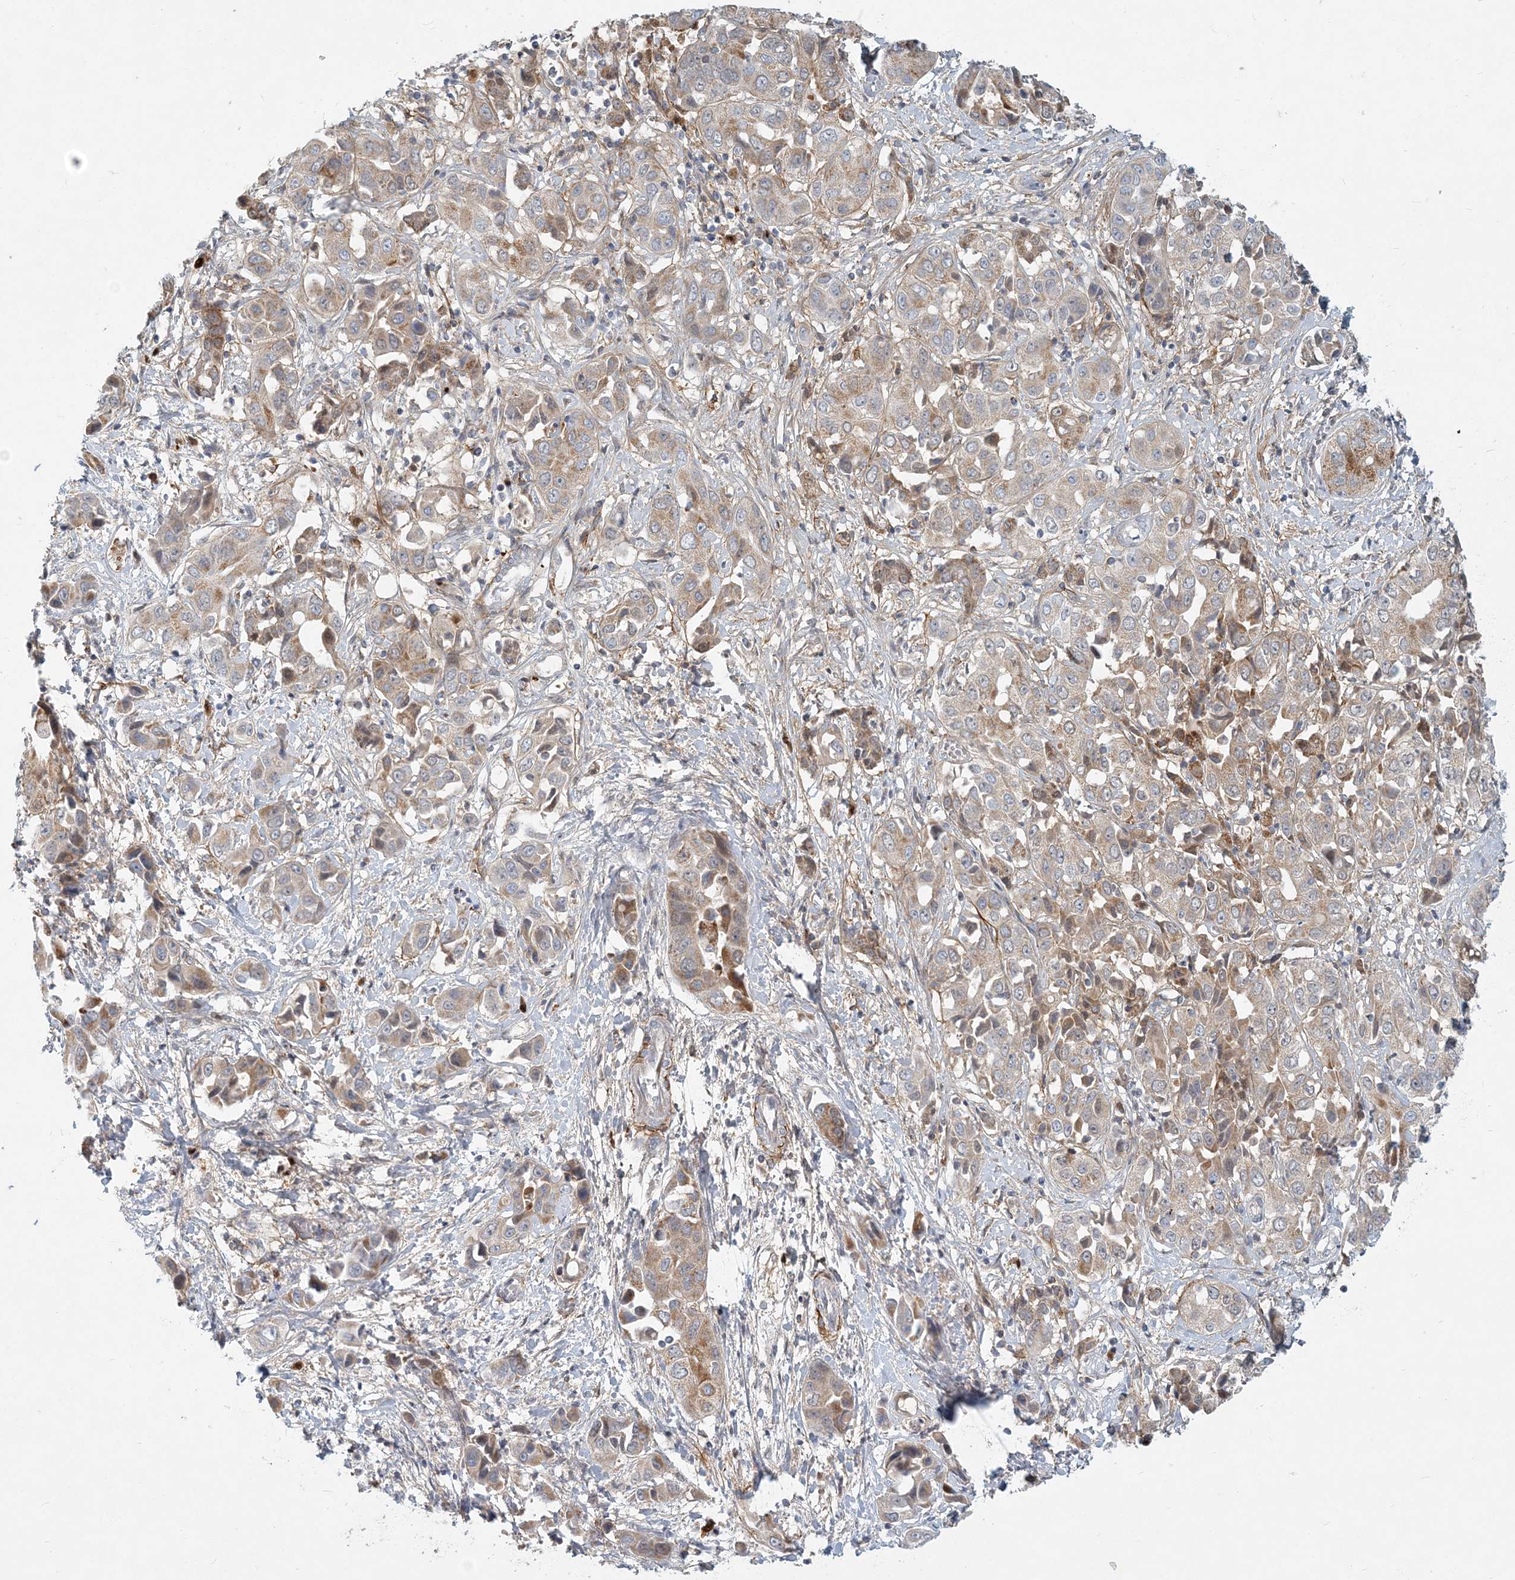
{"staining": {"intensity": "weak", "quantity": "25%-75%", "location": "cytoplasmic/membranous"}, "tissue": "liver cancer", "cell_type": "Tumor cells", "image_type": "cancer", "snomed": [{"axis": "morphology", "description": "Cholangiocarcinoma"}, {"axis": "topography", "description": "Liver"}], "caption": "Protein expression analysis of cholangiocarcinoma (liver) exhibits weak cytoplasmic/membranous positivity in about 25%-75% of tumor cells. (brown staining indicates protein expression, while blue staining denotes nuclei).", "gene": "GMPPA", "patient": {"sex": "female", "age": 52}}